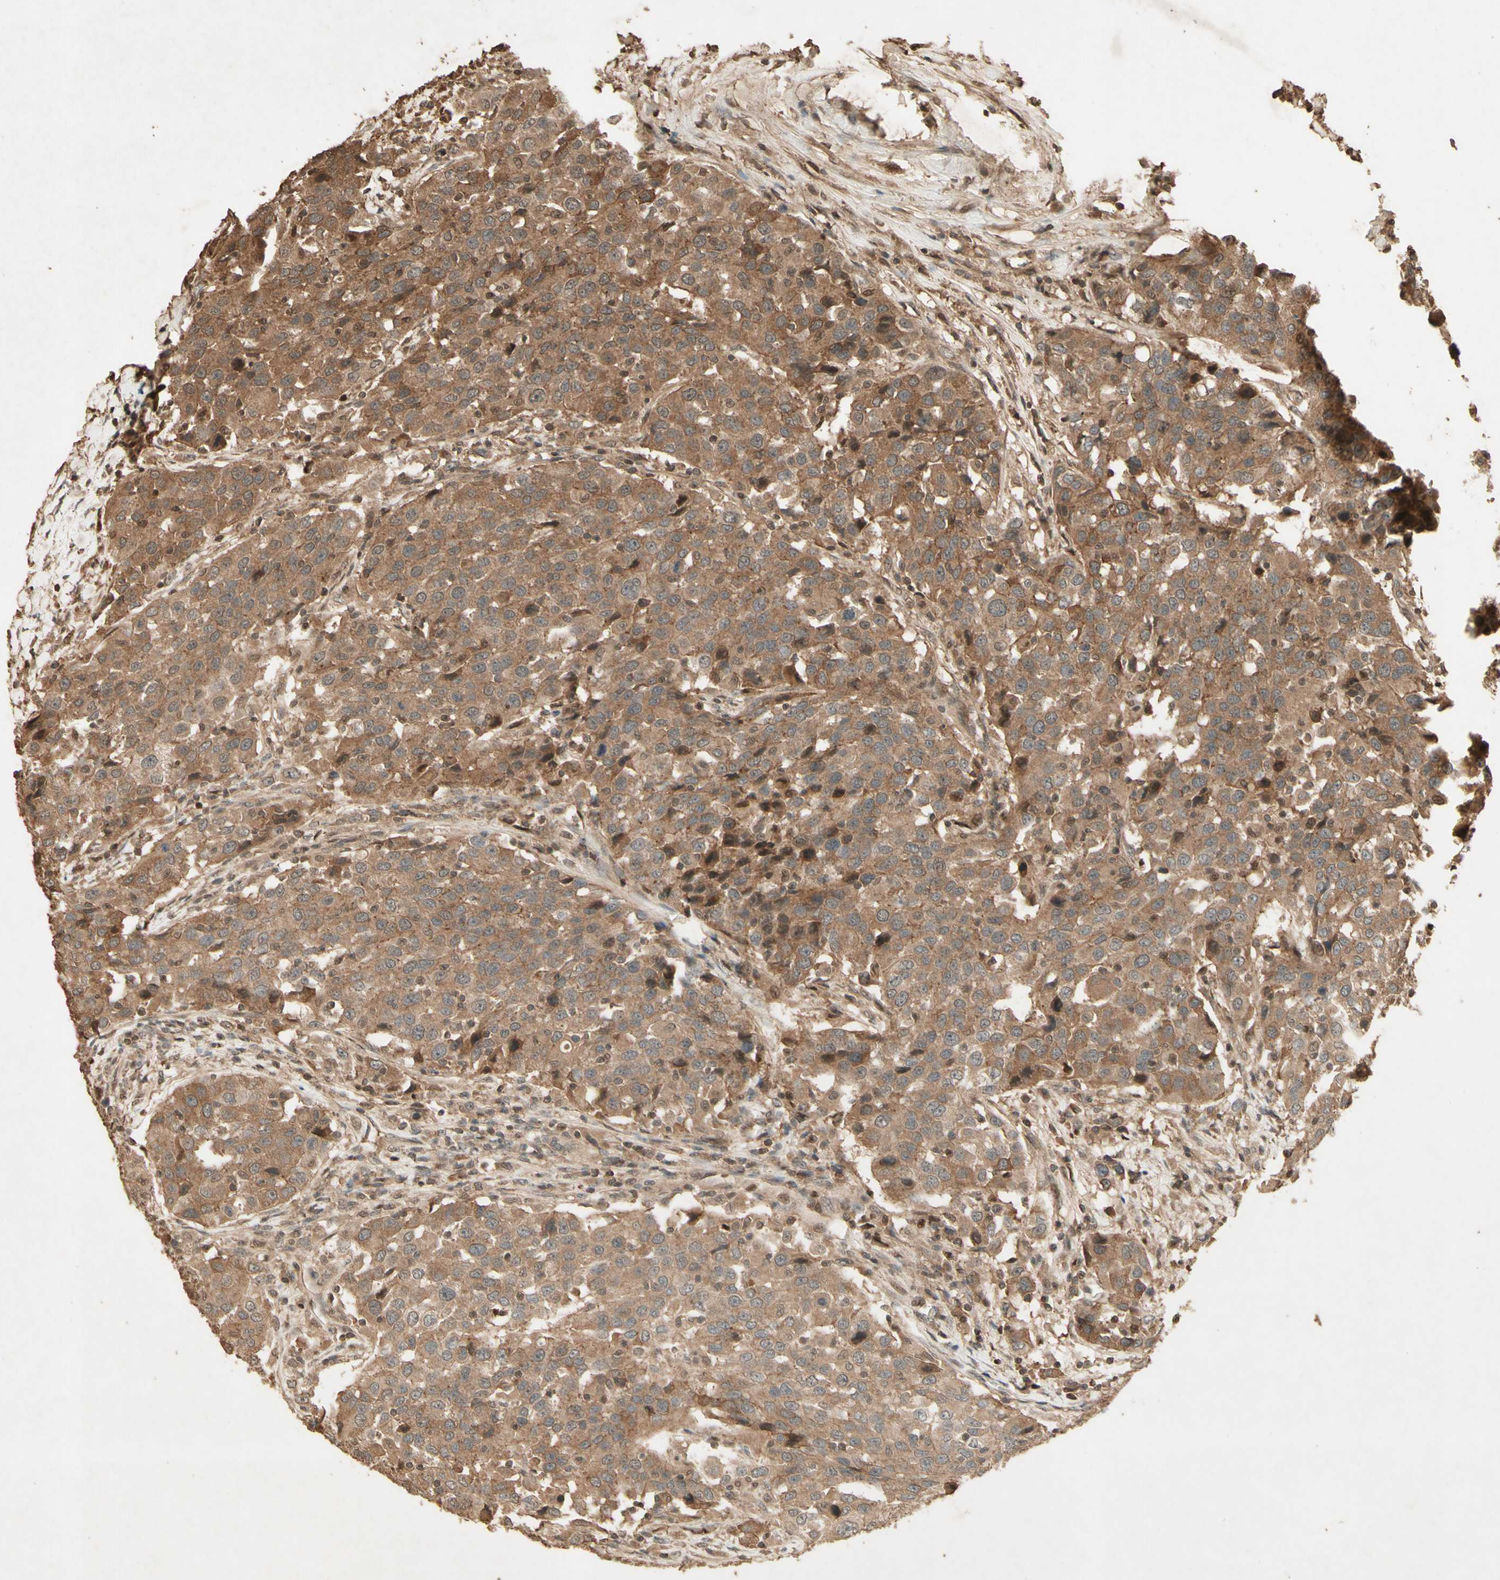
{"staining": {"intensity": "moderate", "quantity": ">75%", "location": "cytoplasmic/membranous,nuclear"}, "tissue": "urothelial cancer", "cell_type": "Tumor cells", "image_type": "cancer", "snomed": [{"axis": "morphology", "description": "Urothelial carcinoma, High grade"}, {"axis": "topography", "description": "Urinary bladder"}], "caption": "Immunohistochemical staining of urothelial carcinoma (high-grade) shows moderate cytoplasmic/membranous and nuclear protein positivity in about >75% of tumor cells.", "gene": "SMAD9", "patient": {"sex": "female", "age": 80}}